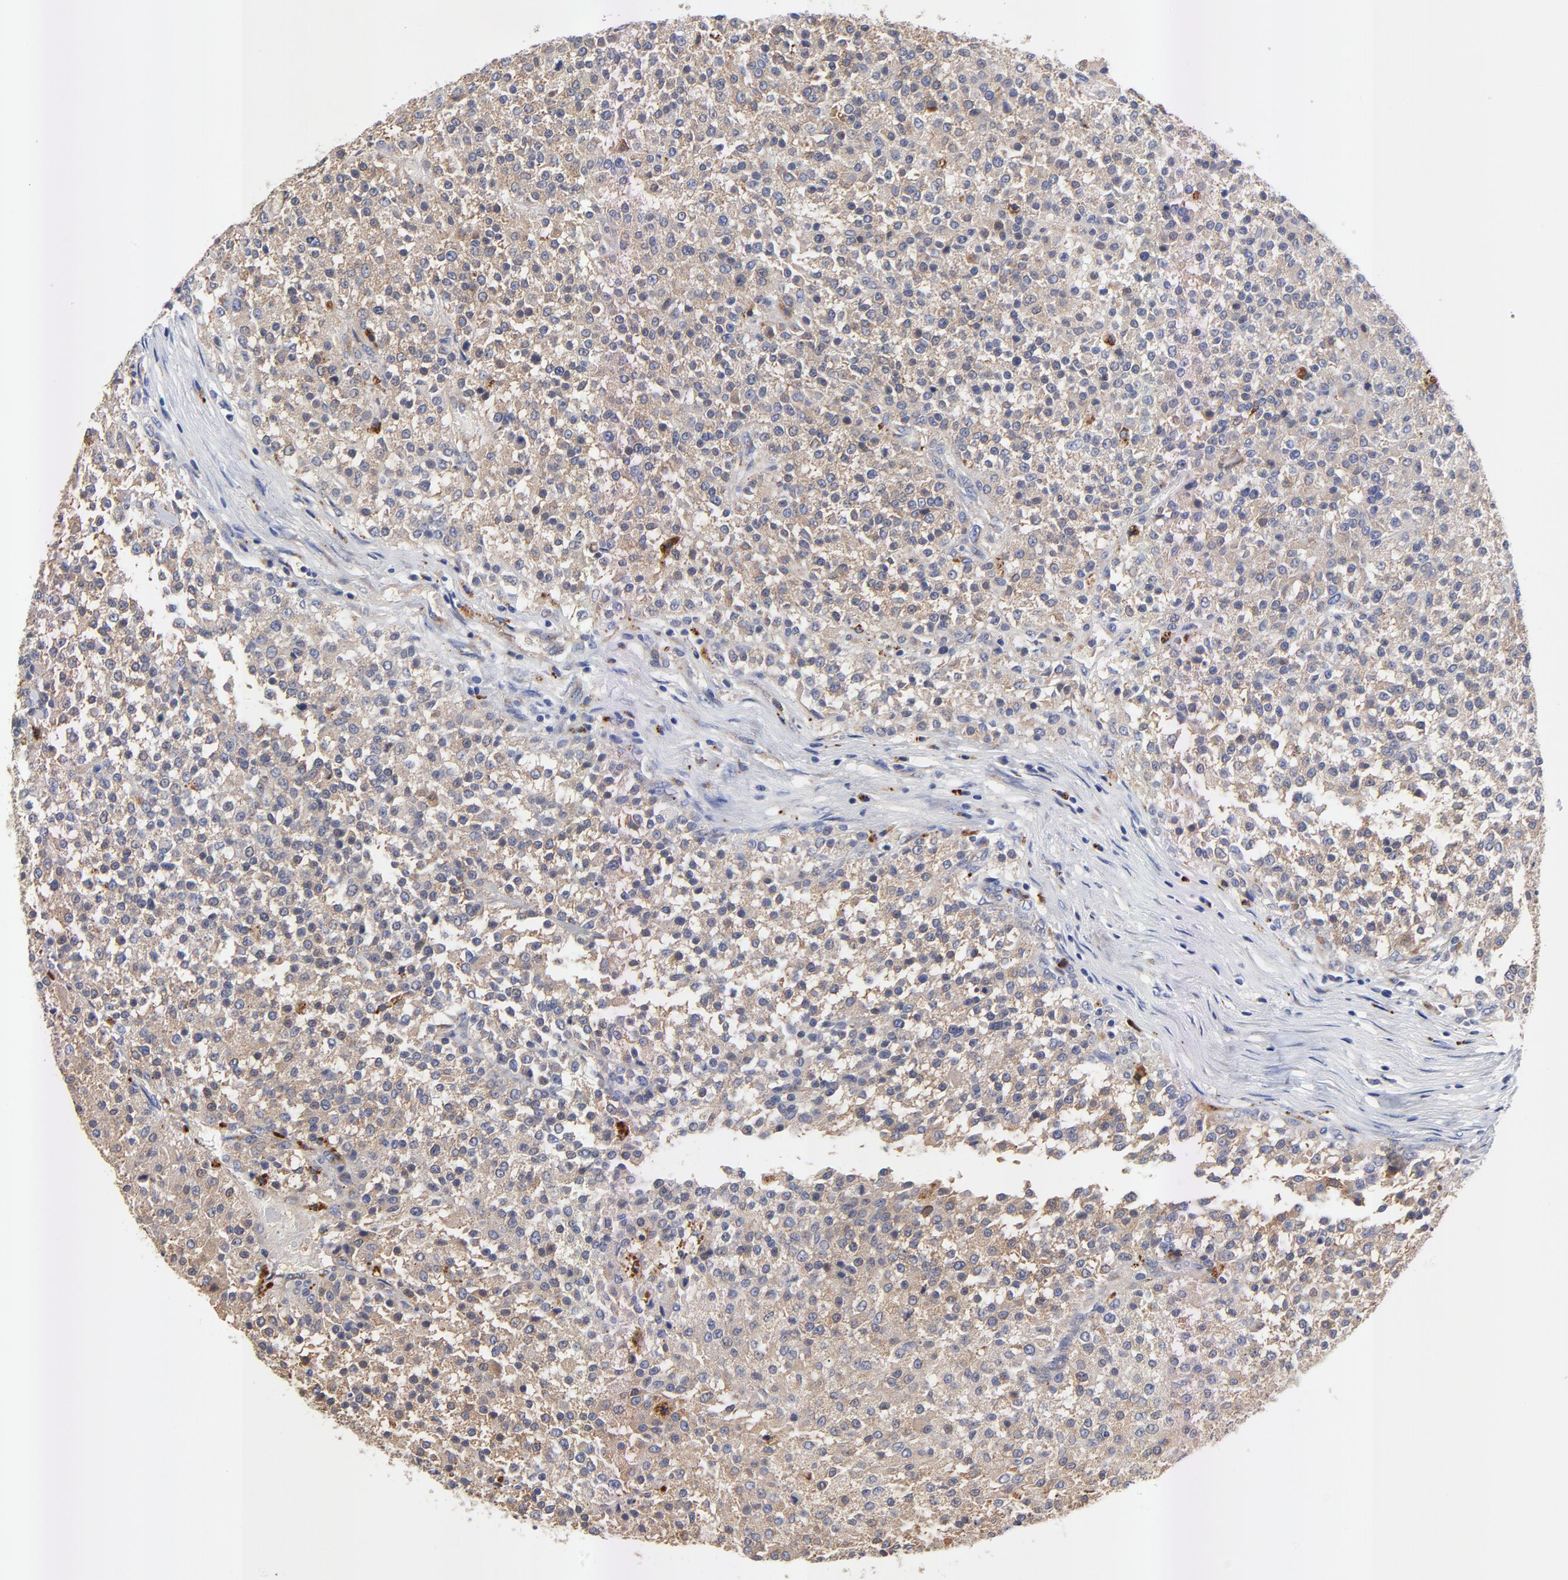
{"staining": {"intensity": "weak", "quantity": "25%-75%", "location": "cytoplasmic/membranous"}, "tissue": "testis cancer", "cell_type": "Tumor cells", "image_type": "cancer", "snomed": [{"axis": "morphology", "description": "Seminoma, NOS"}, {"axis": "topography", "description": "Testis"}], "caption": "The image displays a brown stain indicating the presence of a protein in the cytoplasmic/membranous of tumor cells in testis cancer (seminoma).", "gene": "FBXL2", "patient": {"sex": "male", "age": 59}}